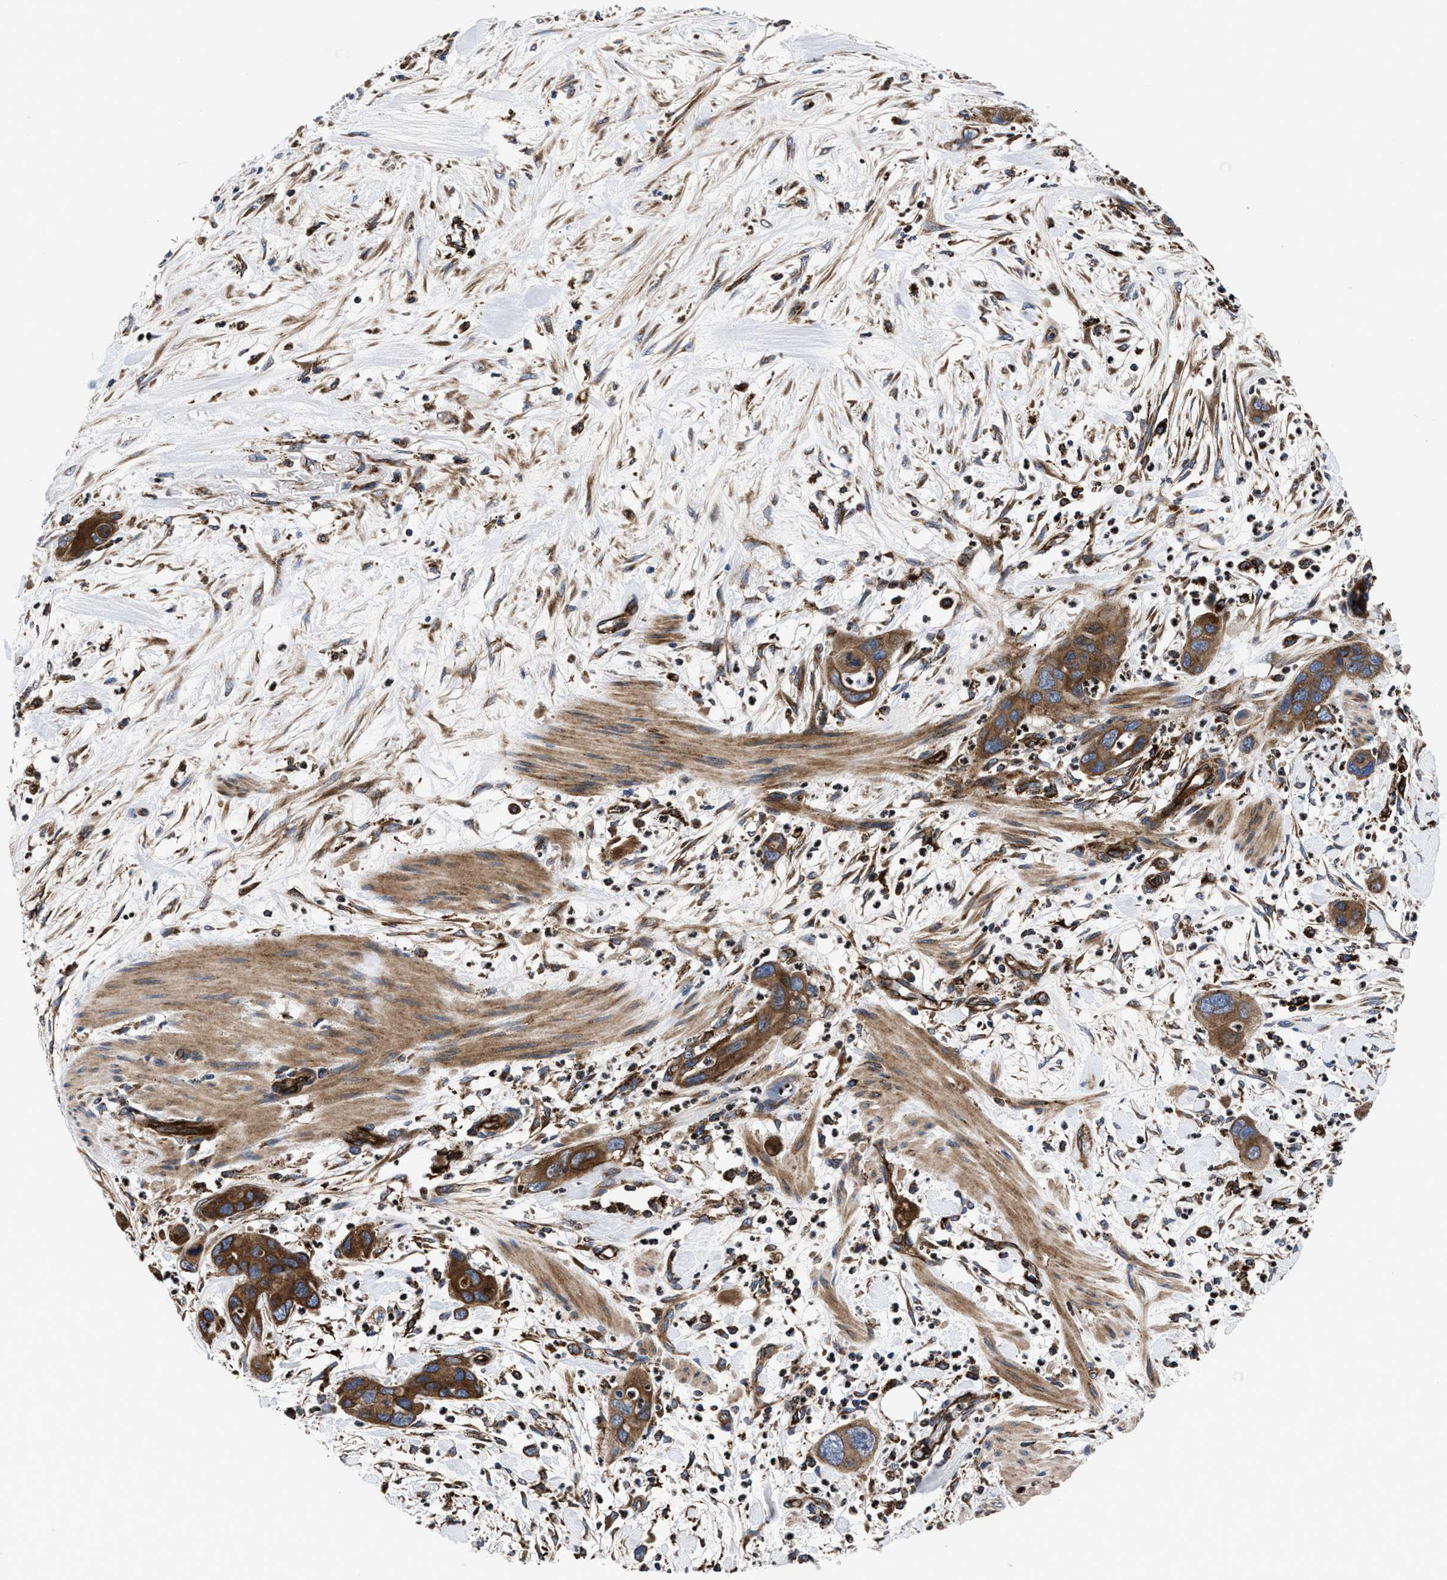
{"staining": {"intensity": "strong", "quantity": ">75%", "location": "cytoplasmic/membranous"}, "tissue": "pancreatic cancer", "cell_type": "Tumor cells", "image_type": "cancer", "snomed": [{"axis": "morphology", "description": "Adenocarcinoma, NOS"}, {"axis": "topography", "description": "Pancreas"}], "caption": "Human pancreatic cancer (adenocarcinoma) stained with a brown dye reveals strong cytoplasmic/membranous positive staining in about >75% of tumor cells.", "gene": "PRR15L", "patient": {"sex": "female", "age": 71}}